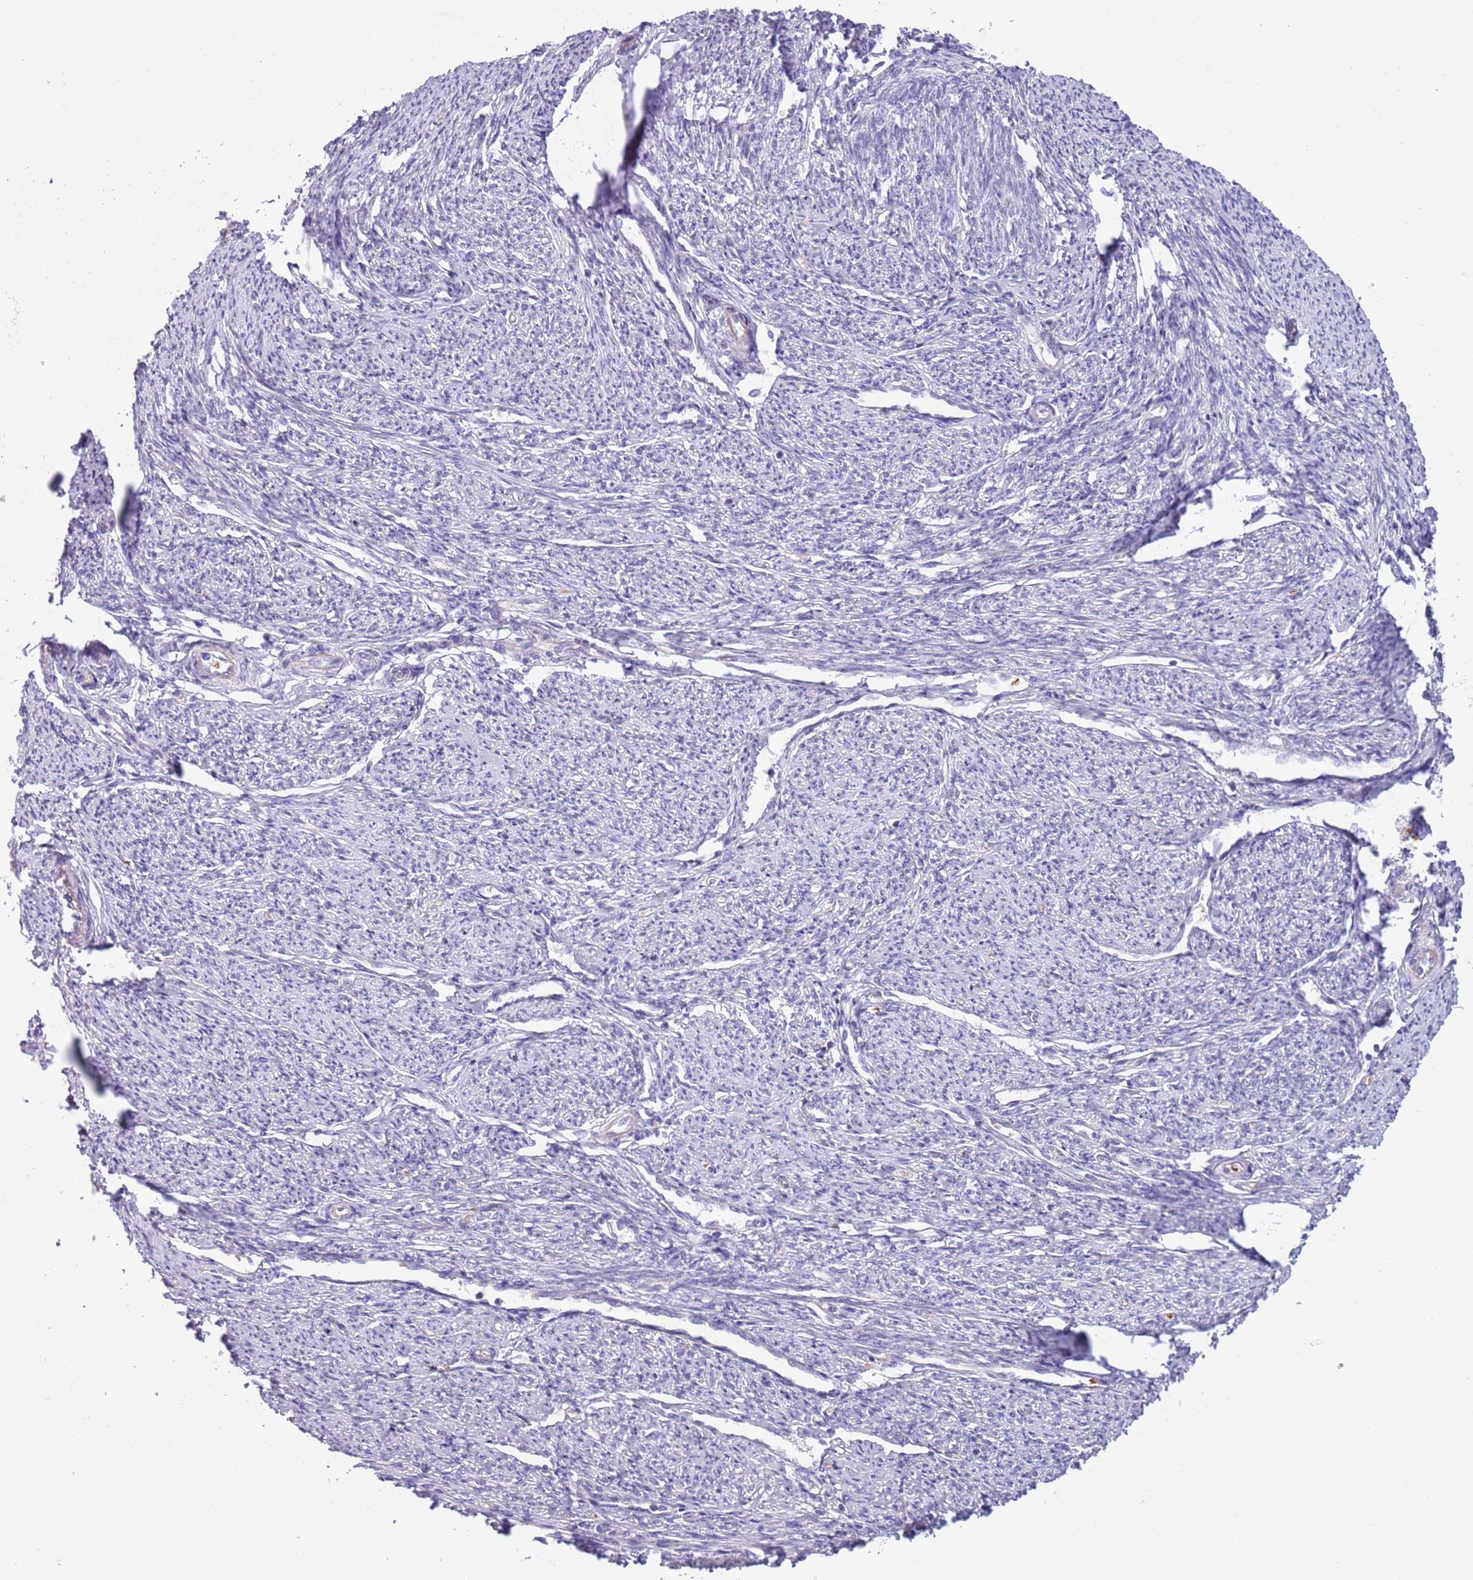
{"staining": {"intensity": "negative", "quantity": "none", "location": "none"}, "tissue": "smooth muscle", "cell_type": "Smooth muscle cells", "image_type": "normal", "snomed": [{"axis": "morphology", "description": "Normal tissue, NOS"}, {"axis": "topography", "description": "Smooth muscle"}, {"axis": "topography", "description": "Uterus"}], "caption": "DAB immunohistochemical staining of unremarkable smooth muscle demonstrates no significant positivity in smooth muscle cells. The staining was performed using DAB (3,3'-diaminobenzidine) to visualize the protein expression in brown, while the nuclei were stained in blue with hematoxylin (Magnification: 20x).", "gene": "ZNF14", "patient": {"sex": "female", "age": 59}}